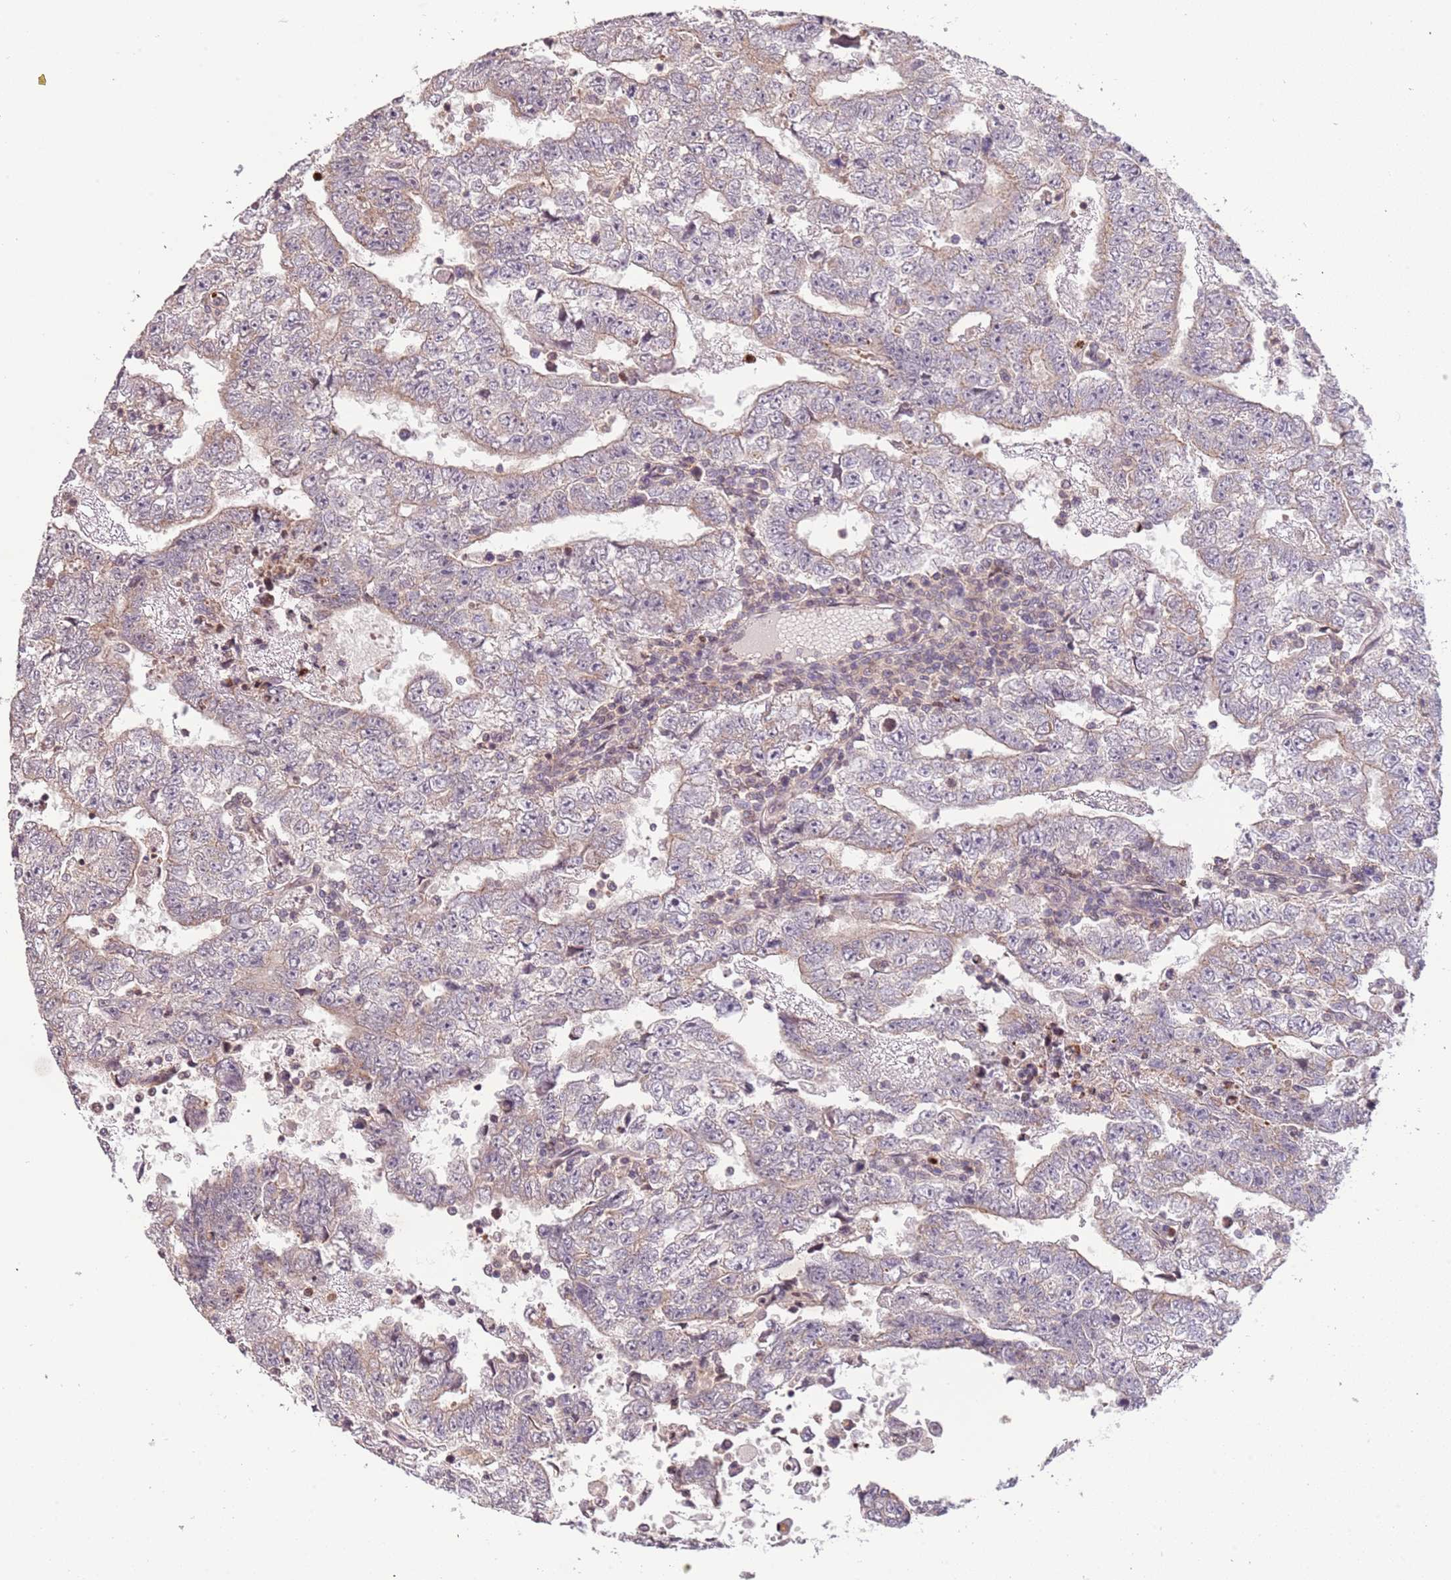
{"staining": {"intensity": "weak", "quantity": "<25%", "location": "cytoplasmic/membranous"}, "tissue": "testis cancer", "cell_type": "Tumor cells", "image_type": "cancer", "snomed": [{"axis": "morphology", "description": "Carcinoma, Embryonal, NOS"}, {"axis": "topography", "description": "Testis"}], "caption": "This histopathology image is of testis cancer stained with immunohistochemistry (IHC) to label a protein in brown with the nuclei are counter-stained blue. There is no positivity in tumor cells.", "gene": "SLC16A4", "patient": {"sex": "male", "age": 25}}